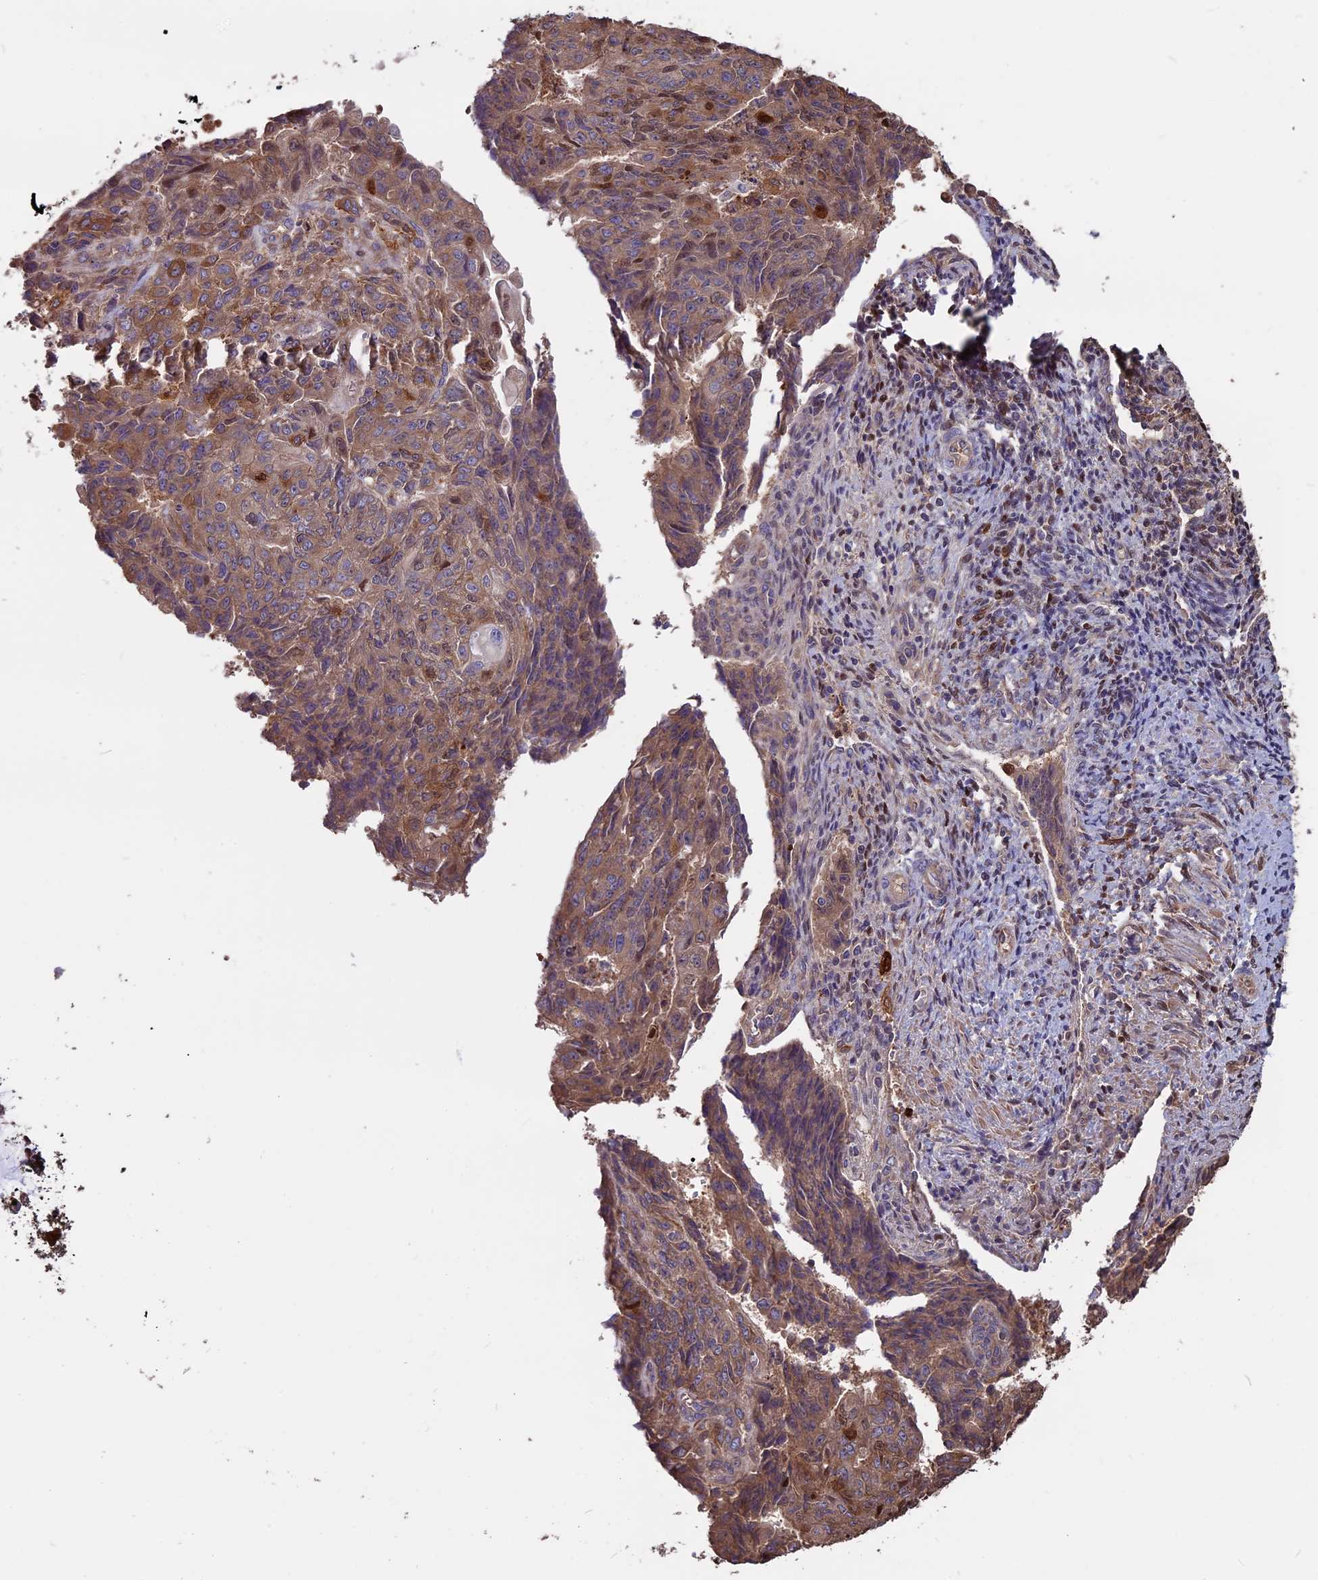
{"staining": {"intensity": "moderate", "quantity": ">75%", "location": "cytoplasmic/membranous"}, "tissue": "endometrial cancer", "cell_type": "Tumor cells", "image_type": "cancer", "snomed": [{"axis": "morphology", "description": "Adenocarcinoma, NOS"}, {"axis": "topography", "description": "Endometrium"}], "caption": "Protein analysis of endometrial adenocarcinoma tissue displays moderate cytoplasmic/membranous positivity in approximately >75% of tumor cells.", "gene": "VWA3A", "patient": {"sex": "female", "age": 32}}